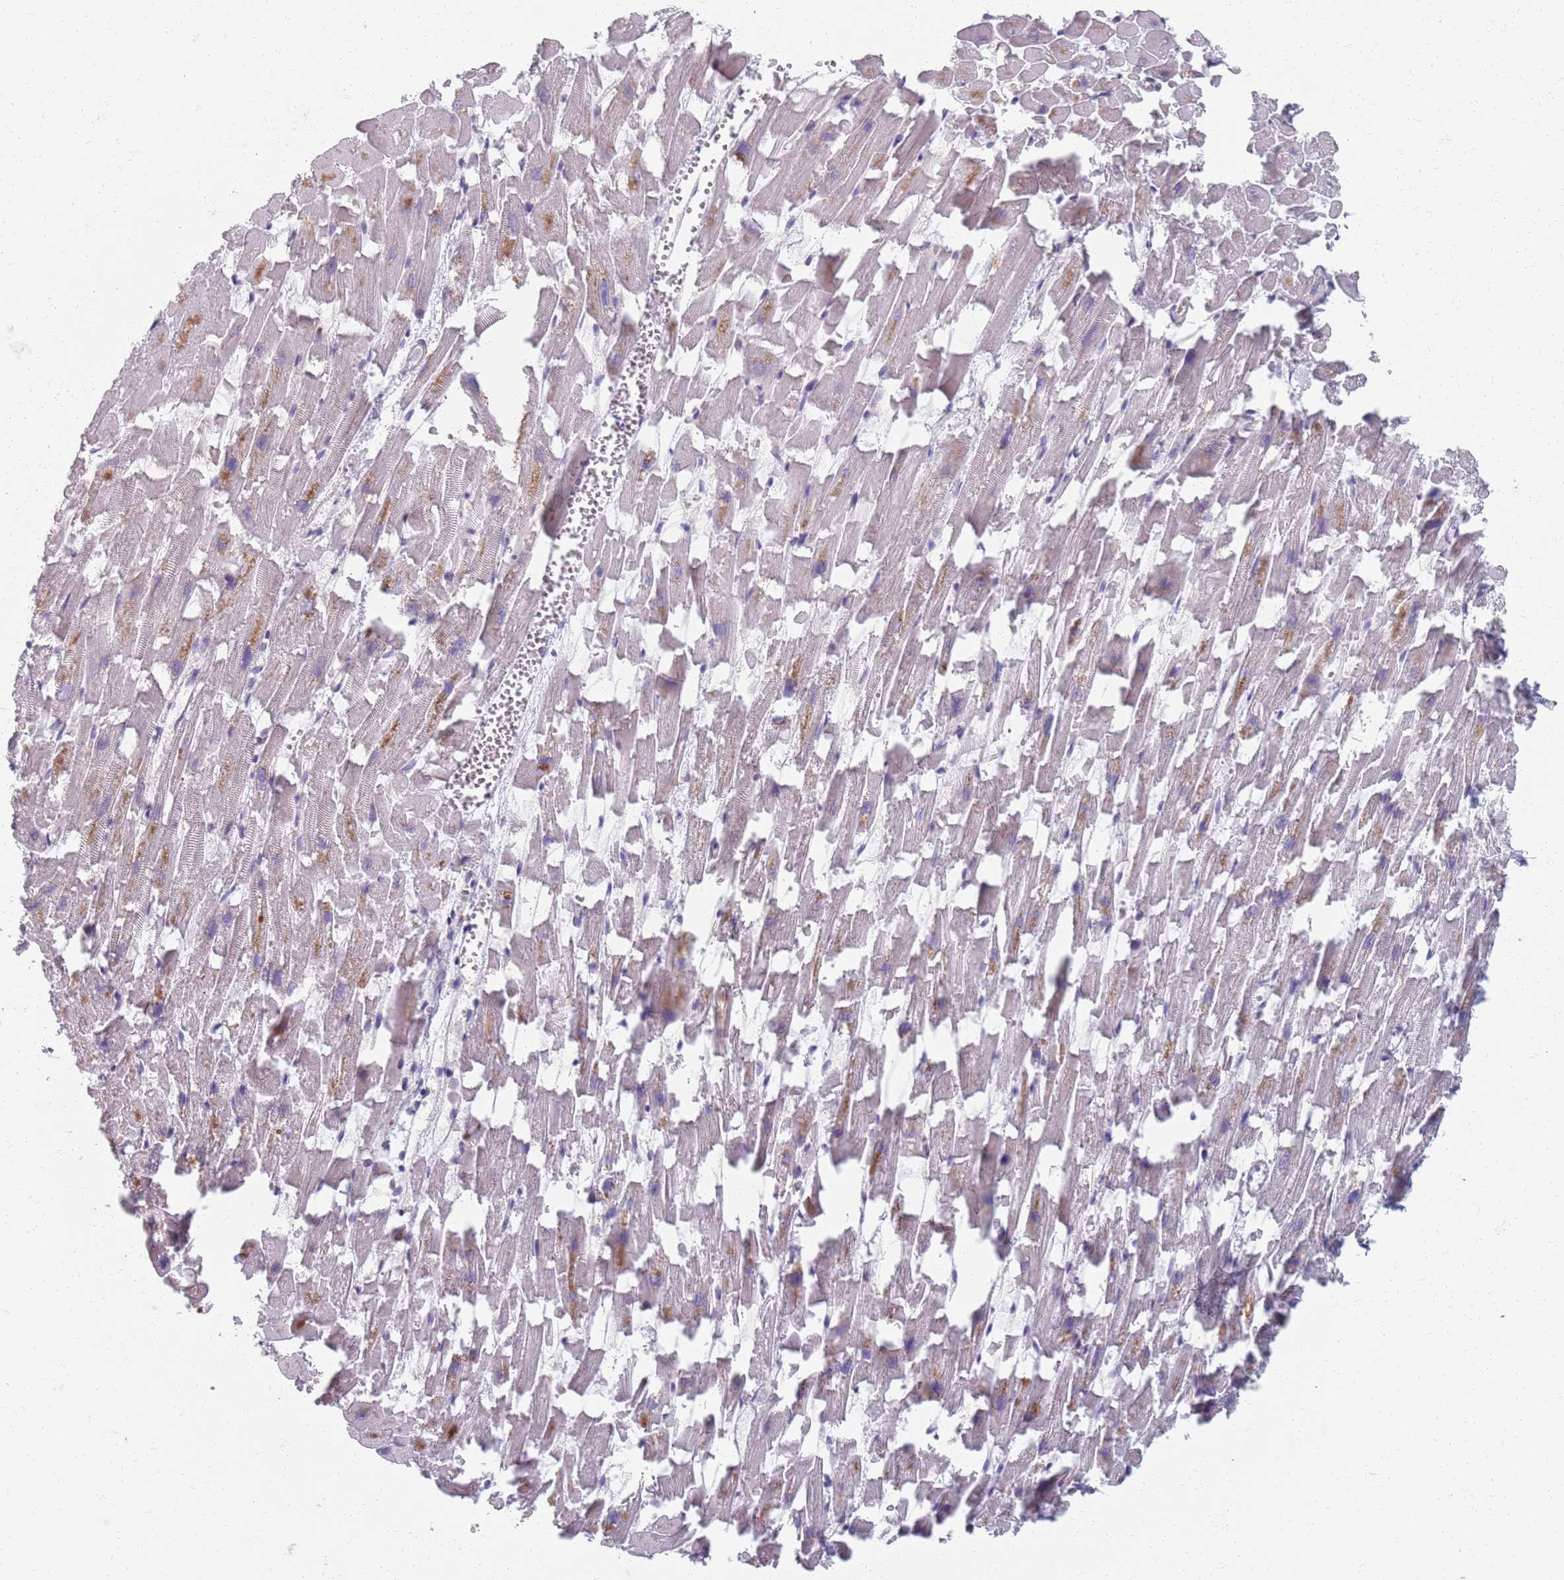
{"staining": {"intensity": "weak", "quantity": "<25%", "location": "cytoplasmic/membranous"}, "tissue": "heart muscle", "cell_type": "Cardiomyocytes", "image_type": "normal", "snomed": [{"axis": "morphology", "description": "Normal tissue, NOS"}, {"axis": "topography", "description": "Heart"}], "caption": "A high-resolution image shows immunohistochemistry (IHC) staining of normal heart muscle, which reveals no significant staining in cardiomyocytes. (Immunohistochemistry (ihc), brightfield microscopy, high magnification).", "gene": "SAMD1", "patient": {"sex": "female", "age": 64}}